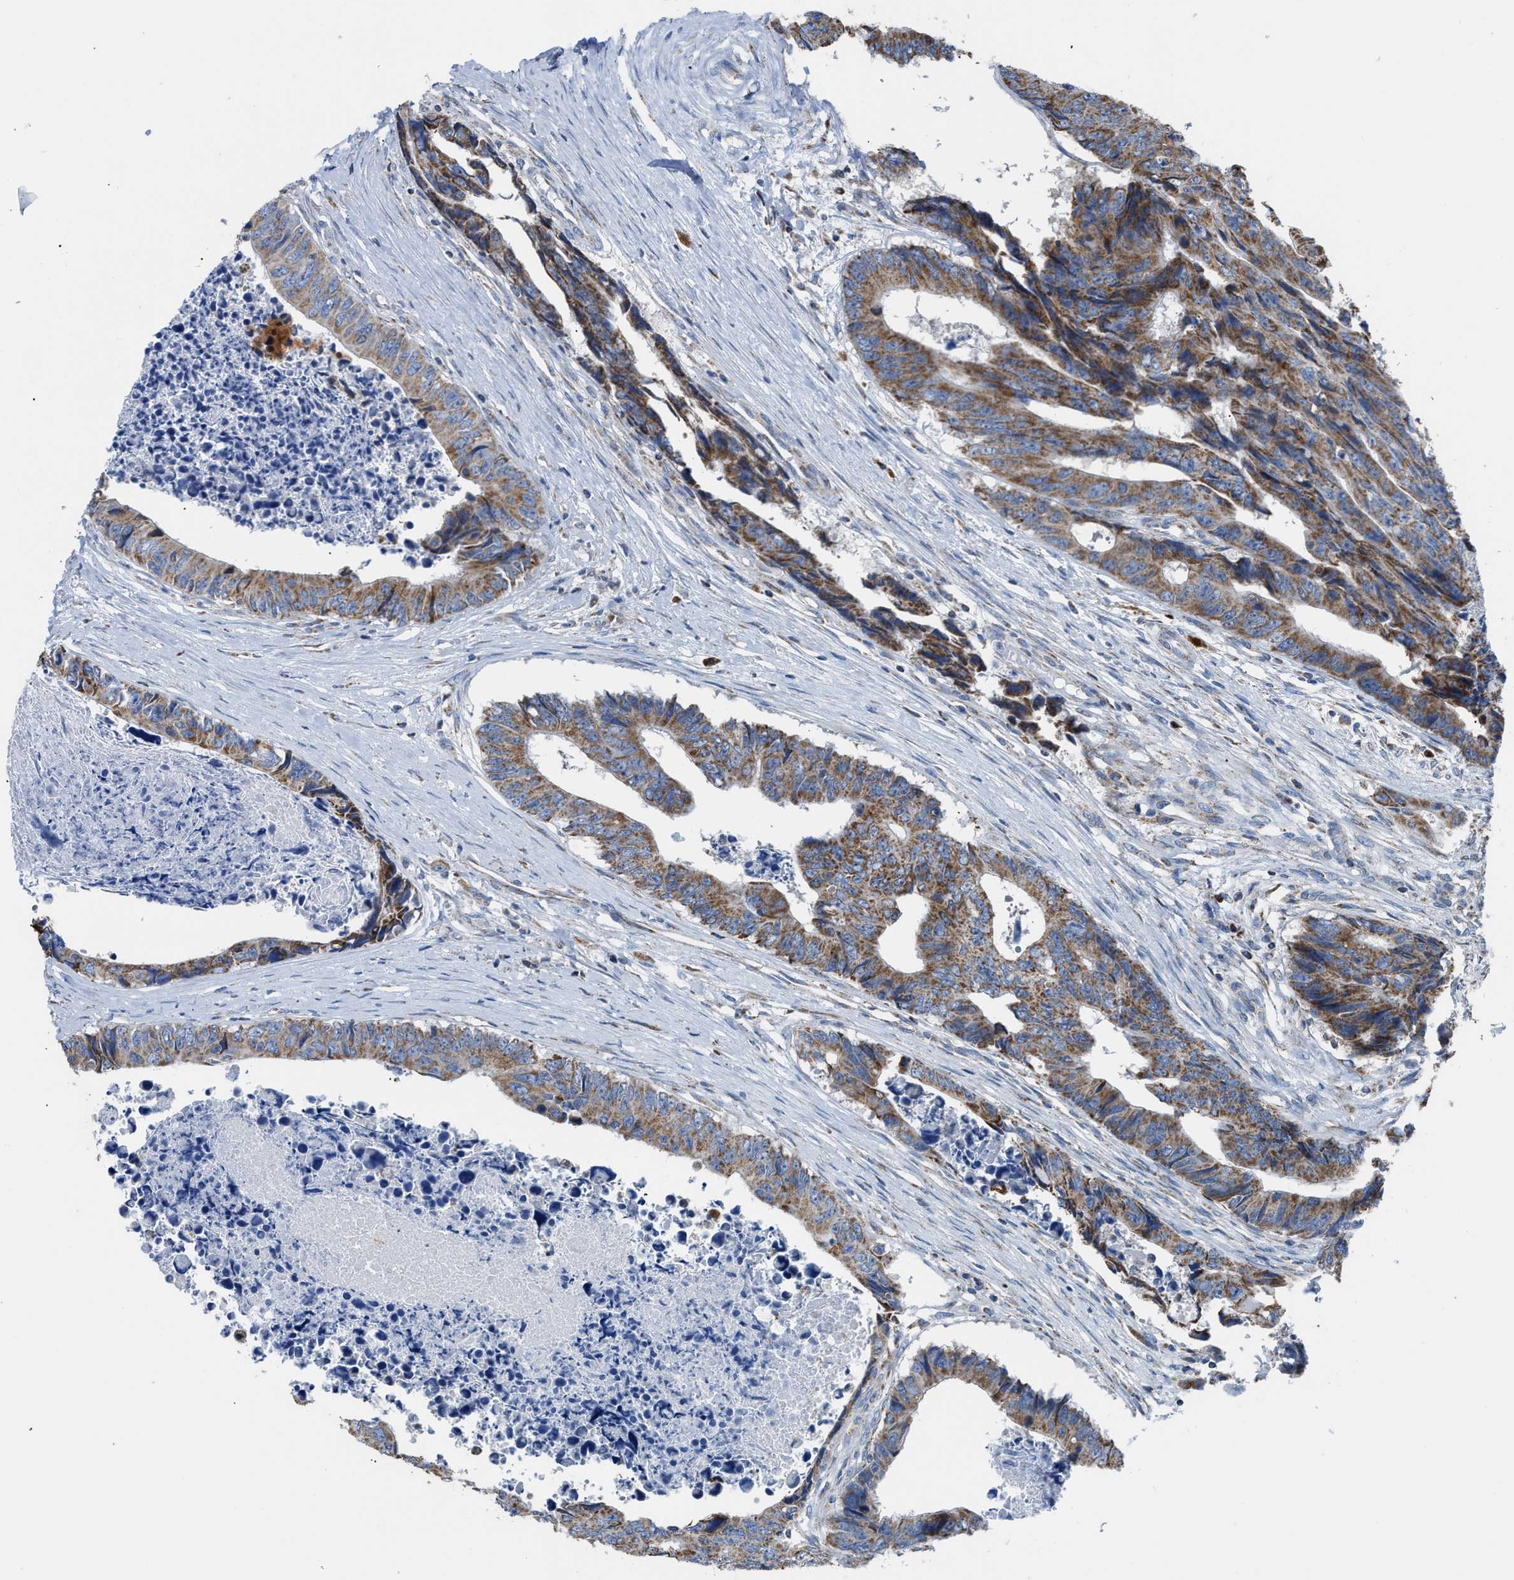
{"staining": {"intensity": "moderate", "quantity": ">75%", "location": "cytoplasmic/membranous"}, "tissue": "colorectal cancer", "cell_type": "Tumor cells", "image_type": "cancer", "snomed": [{"axis": "morphology", "description": "Adenocarcinoma, NOS"}, {"axis": "topography", "description": "Rectum"}], "caption": "Colorectal cancer (adenocarcinoma) was stained to show a protein in brown. There is medium levels of moderate cytoplasmic/membranous expression in about >75% of tumor cells. The staining is performed using DAB (3,3'-diaminobenzidine) brown chromogen to label protein expression. The nuclei are counter-stained blue using hematoxylin.", "gene": "ETFB", "patient": {"sex": "male", "age": 84}}